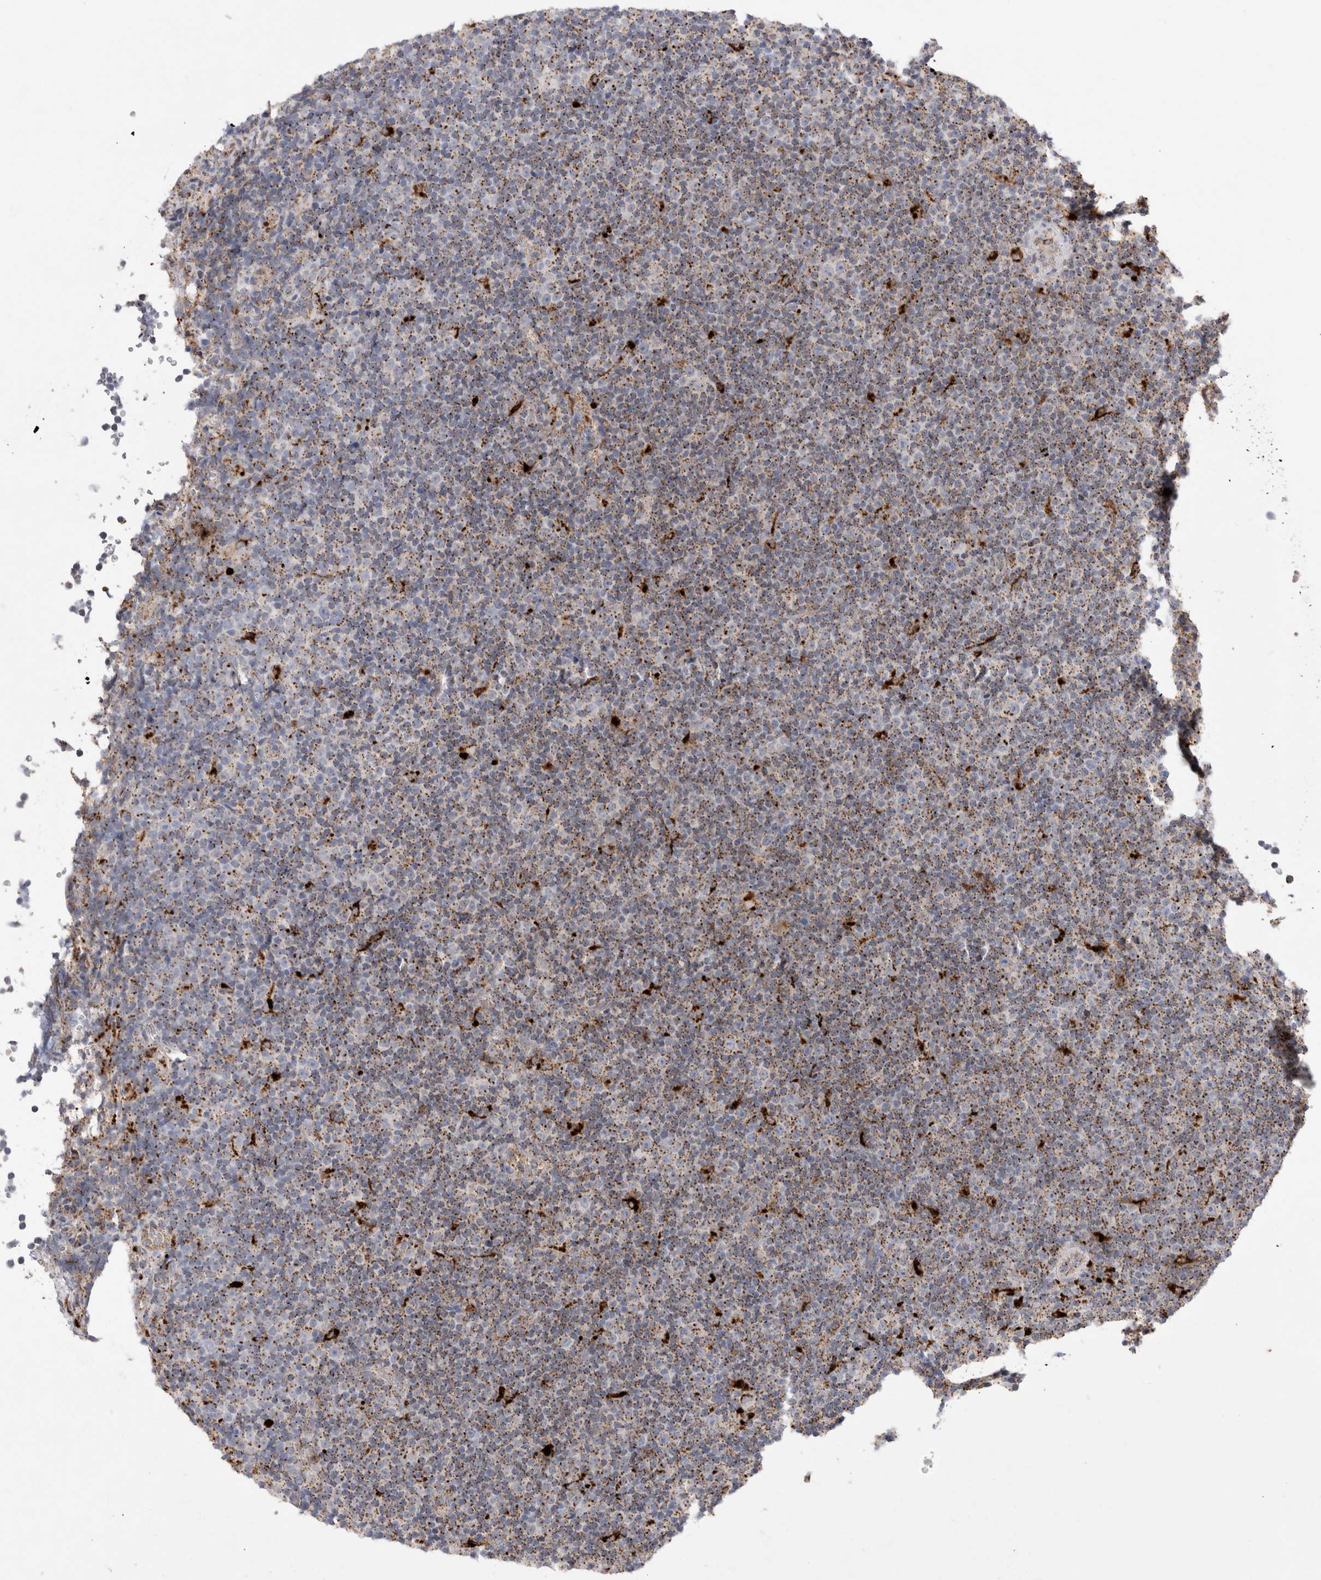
{"staining": {"intensity": "negative", "quantity": "none", "location": "none"}, "tissue": "lymphoma", "cell_type": "Tumor cells", "image_type": "cancer", "snomed": [{"axis": "morphology", "description": "Malignant lymphoma, non-Hodgkin's type, Low grade"}, {"axis": "topography", "description": "Lymph node"}], "caption": "IHC image of lymphoma stained for a protein (brown), which demonstrates no positivity in tumor cells. The staining is performed using DAB brown chromogen with nuclei counter-stained in using hematoxylin.", "gene": "CTSA", "patient": {"sex": "female", "age": 67}}